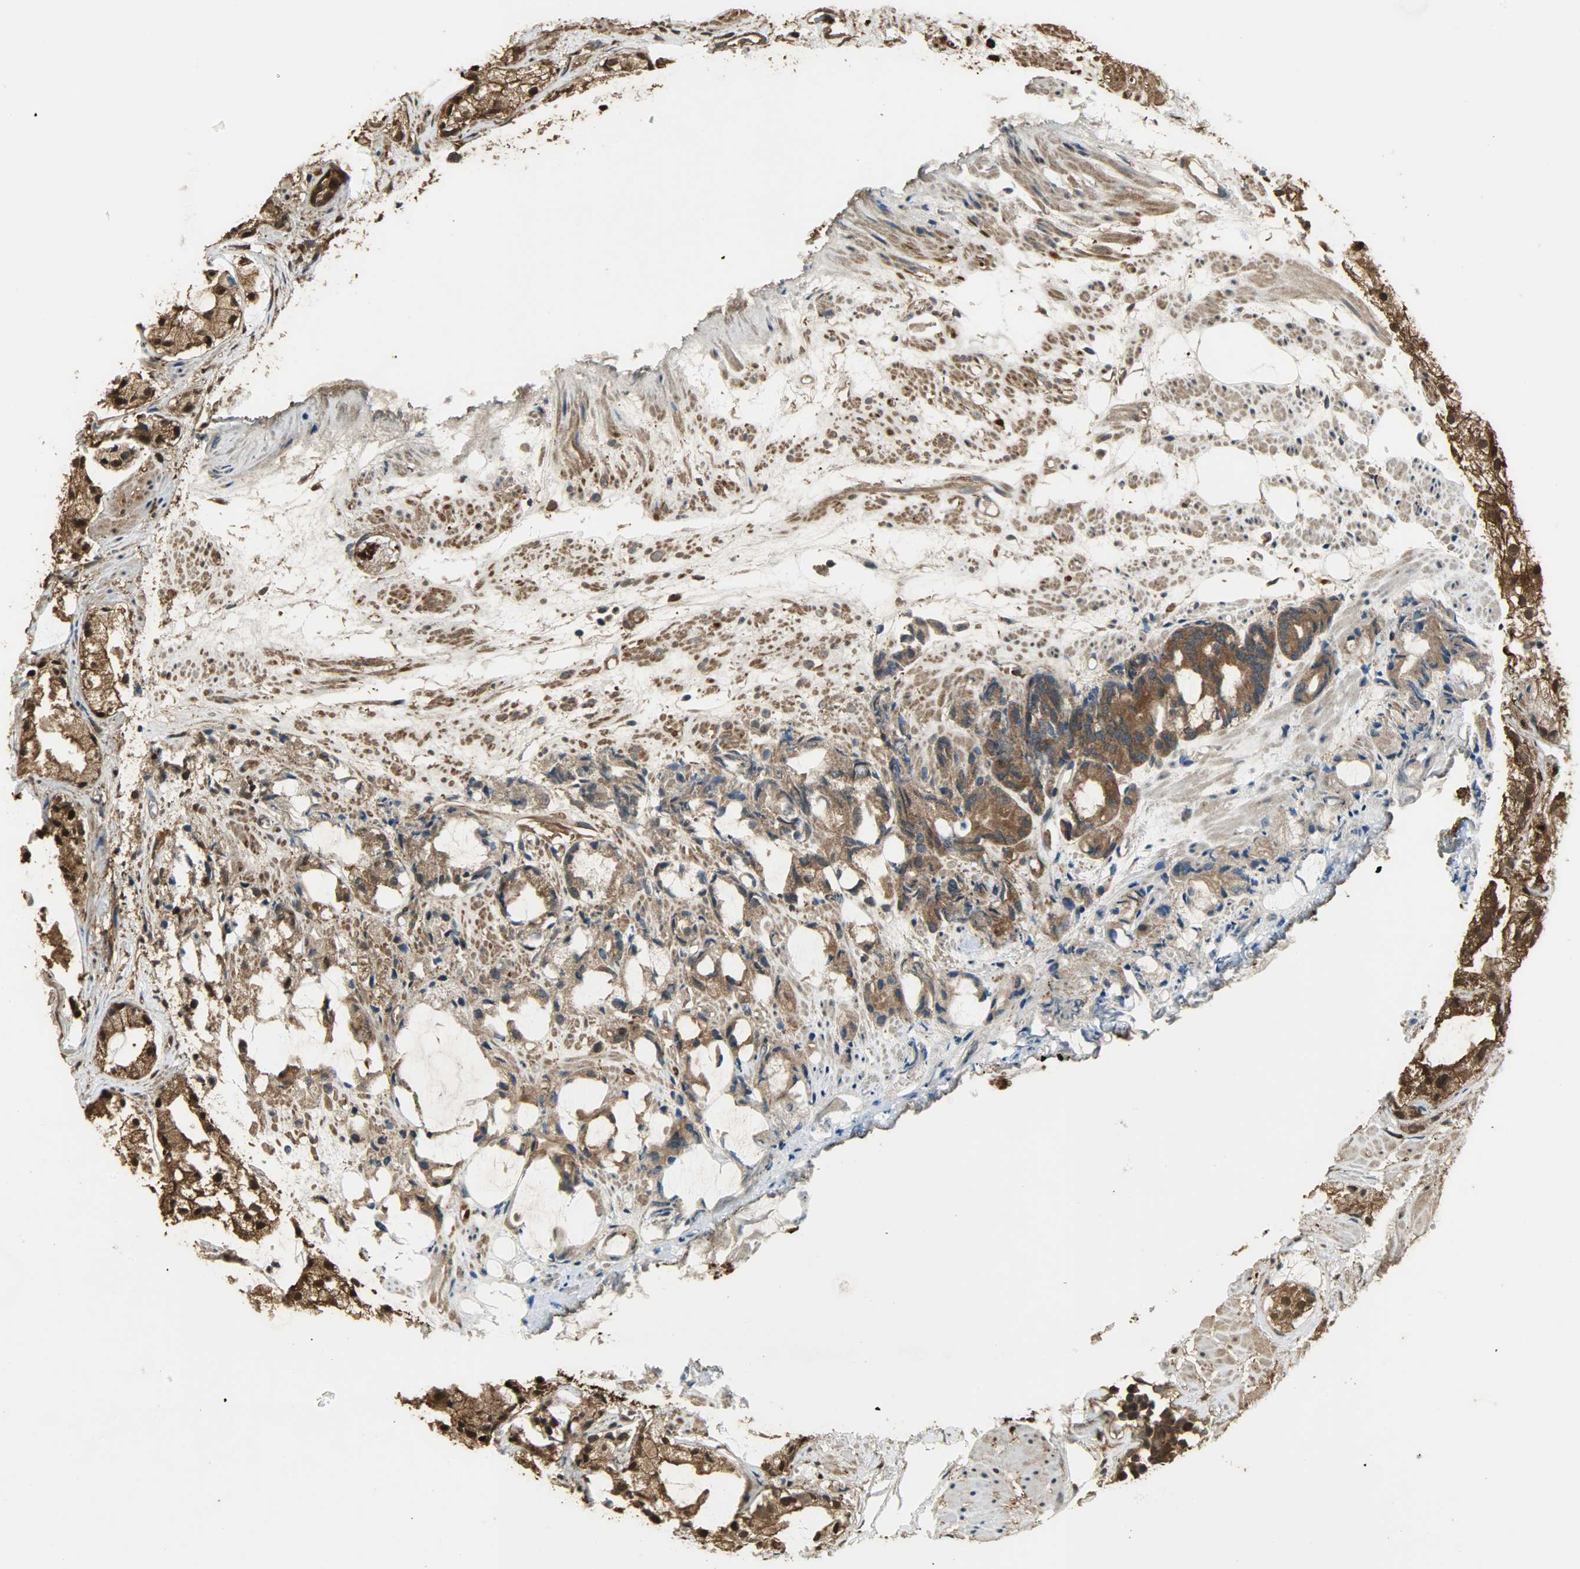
{"staining": {"intensity": "strong", "quantity": ">75%", "location": "cytoplasmic/membranous"}, "tissue": "prostate cancer", "cell_type": "Tumor cells", "image_type": "cancer", "snomed": [{"axis": "morphology", "description": "Adenocarcinoma, High grade"}, {"axis": "topography", "description": "Prostate"}], "caption": "Protein expression analysis of prostate adenocarcinoma (high-grade) displays strong cytoplasmic/membranous expression in approximately >75% of tumor cells. (Stains: DAB in brown, nuclei in blue, Microscopy: brightfield microscopy at high magnification).", "gene": "YWHAZ", "patient": {"sex": "male", "age": 85}}